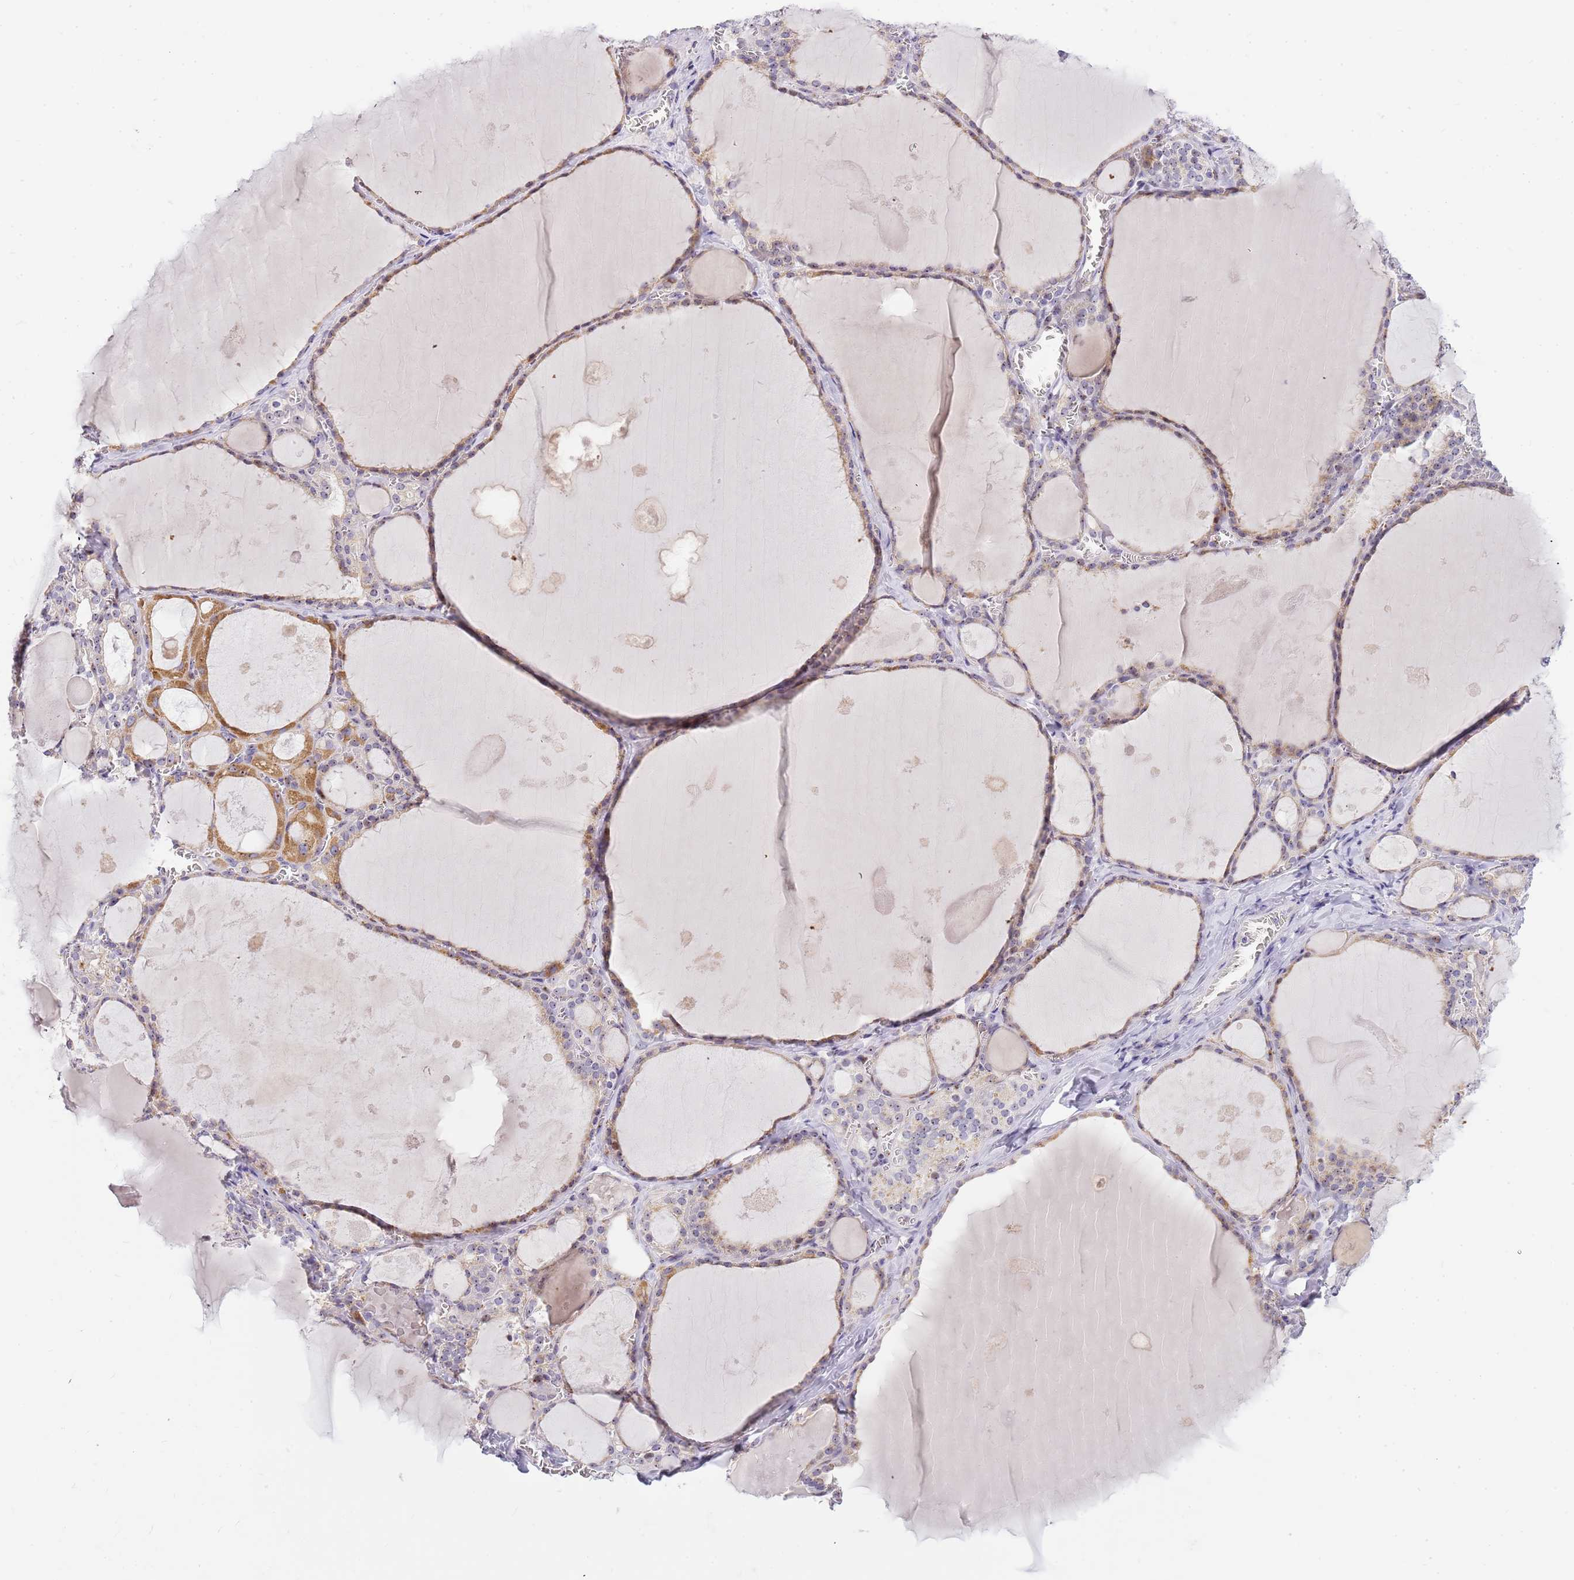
{"staining": {"intensity": "weak", "quantity": ">75%", "location": "cytoplasmic/membranous"}, "tissue": "thyroid gland", "cell_type": "Glandular cells", "image_type": "normal", "snomed": [{"axis": "morphology", "description": "Normal tissue, NOS"}, {"axis": "topography", "description": "Thyroid gland"}], "caption": "Thyroid gland stained for a protein (brown) exhibits weak cytoplasmic/membranous positive staining in approximately >75% of glandular cells.", "gene": "DNAJA3", "patient": {"sex": "male", "age": 56}}